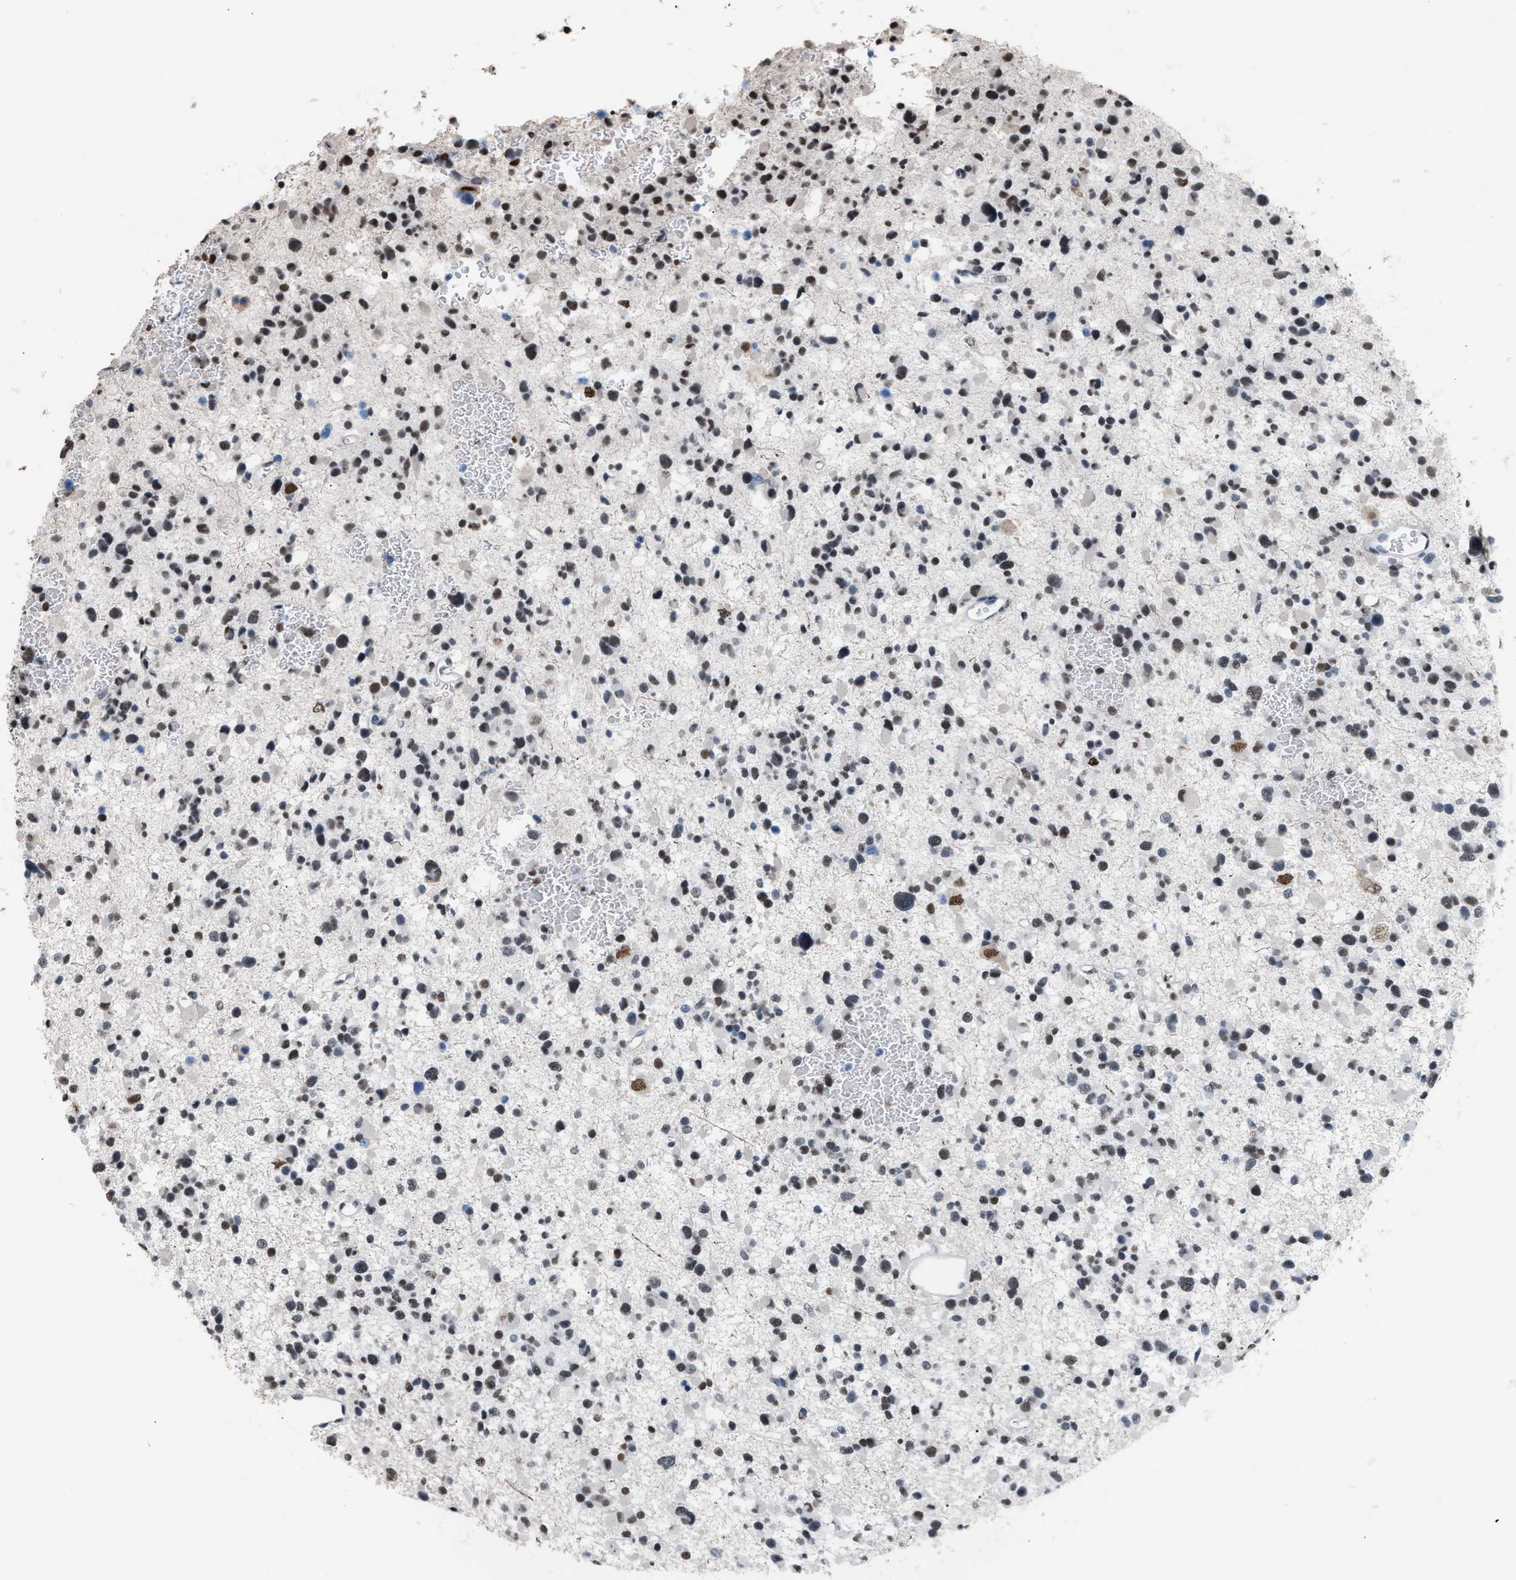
{"staining": {"intensity": "moderate", "quantity": ">75%", "location": "nuclear"}, "tissue": "glioma", "cell_type": "Tumor cells", "image_type": "cancer", "snomed": [{"axis": "morphology", "description": "Glioma, malignant, Low grade"}, {"axis": "topography", "description": "Brain"}], "caption": "An immunohistochemistry histopathology image of tumor tissue is shown. Protein staining in brown highlights moderate nuclear positivity in low-grade glioma (malignant) within tumor cells.", "gene": "CCAR2", "patient": {"sex": "female", "age": 22}}